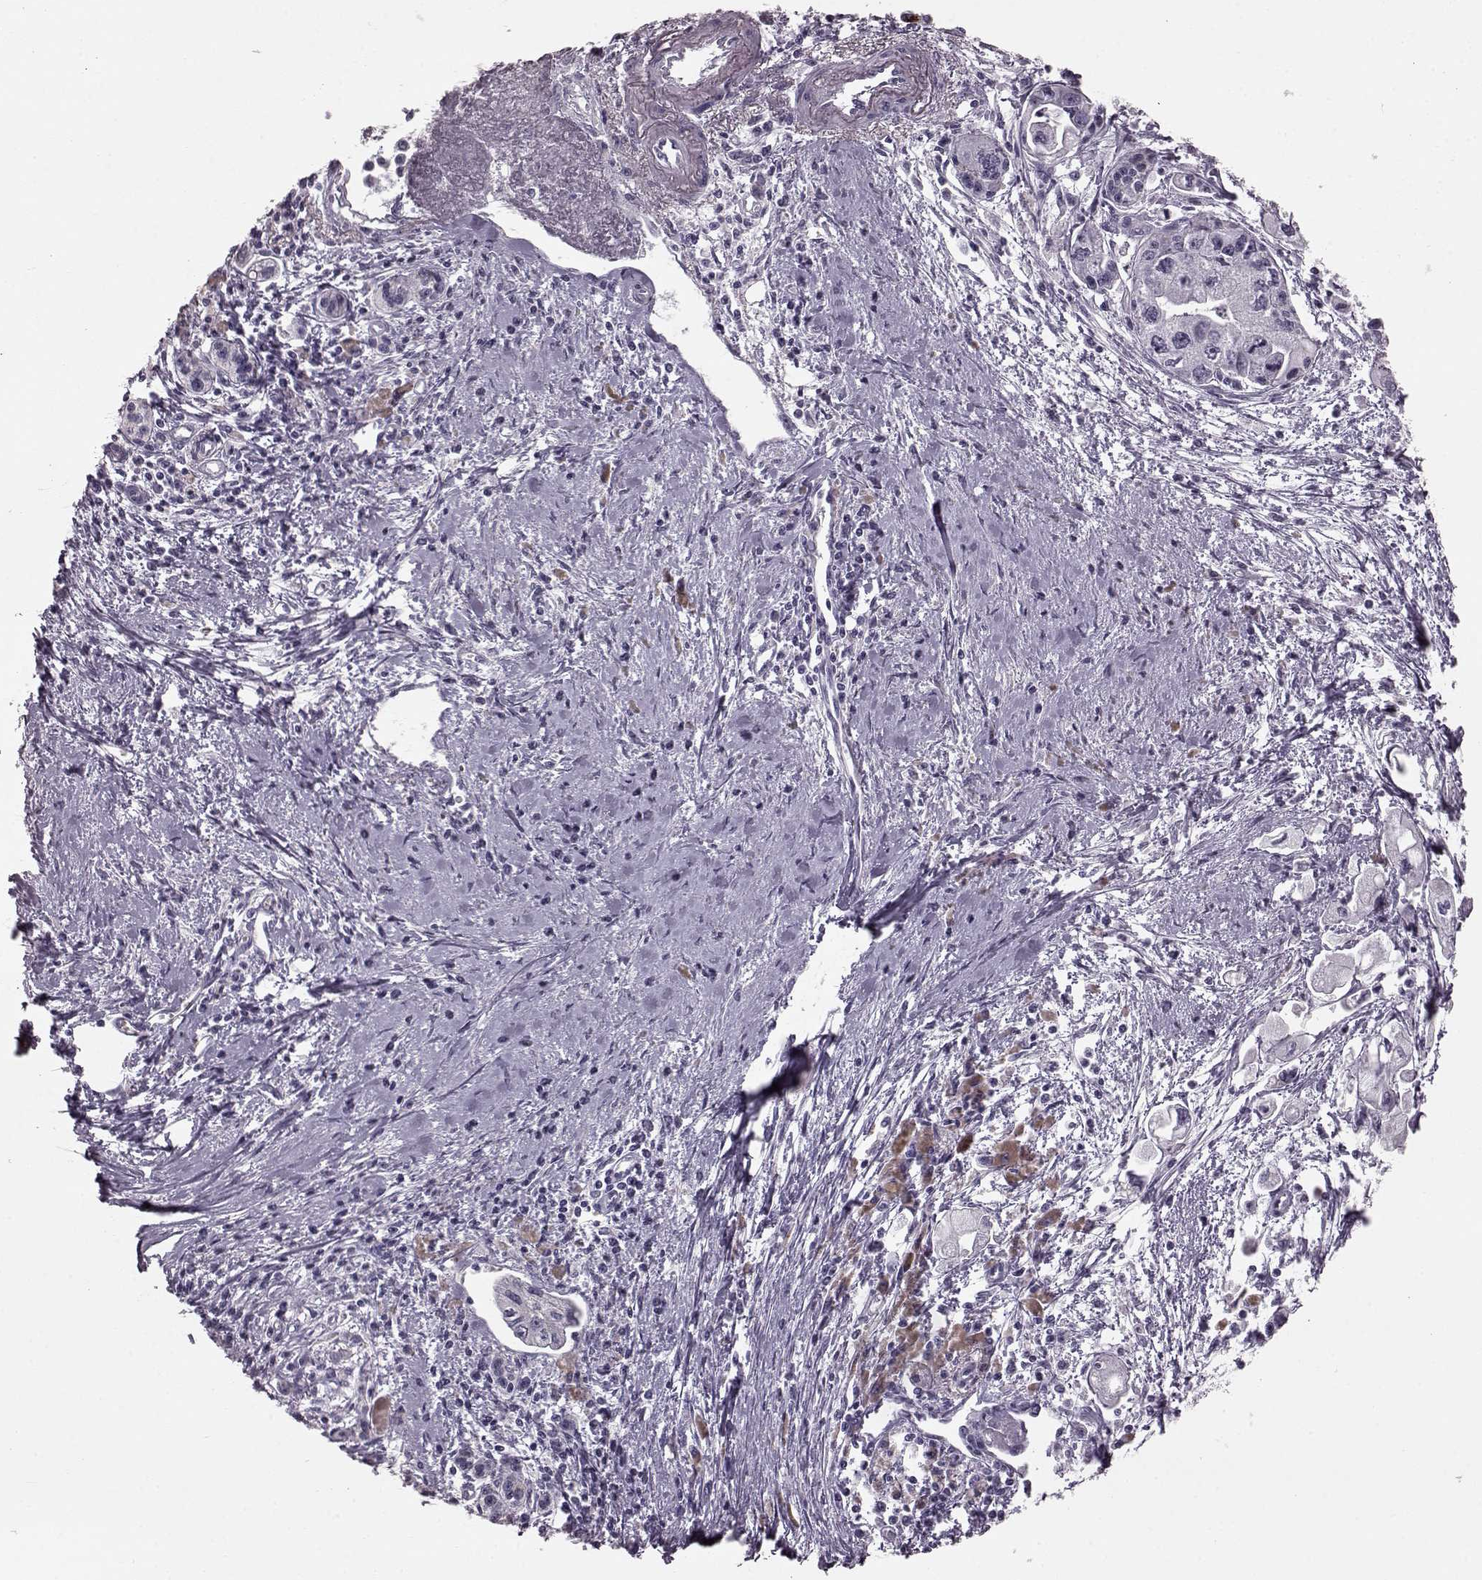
{"staining": {"intensity": "negative", "quantity": "none", "location": "none"}, "tissue": "pancreatic cancer", "cell_type": "Tumor cells", "image_type": "cancer", "snomed": [{"axis": "morphology", "description": "Adenocarcinoma, NOS"}, {"axis": "topography", "description": "Pancreas"}], "caption": "Tumor cells show no significant protein expression in pancreatic cancer. The staining was performed using DAB (3,3'-diaminobenzidine) to visualize the protein expression in brown, while the nuclei were stained in blue with hematoxylin (Magnification: 20x).", "gene": "CRYBA2", "patient": {"sex": "male", "age": 70}}